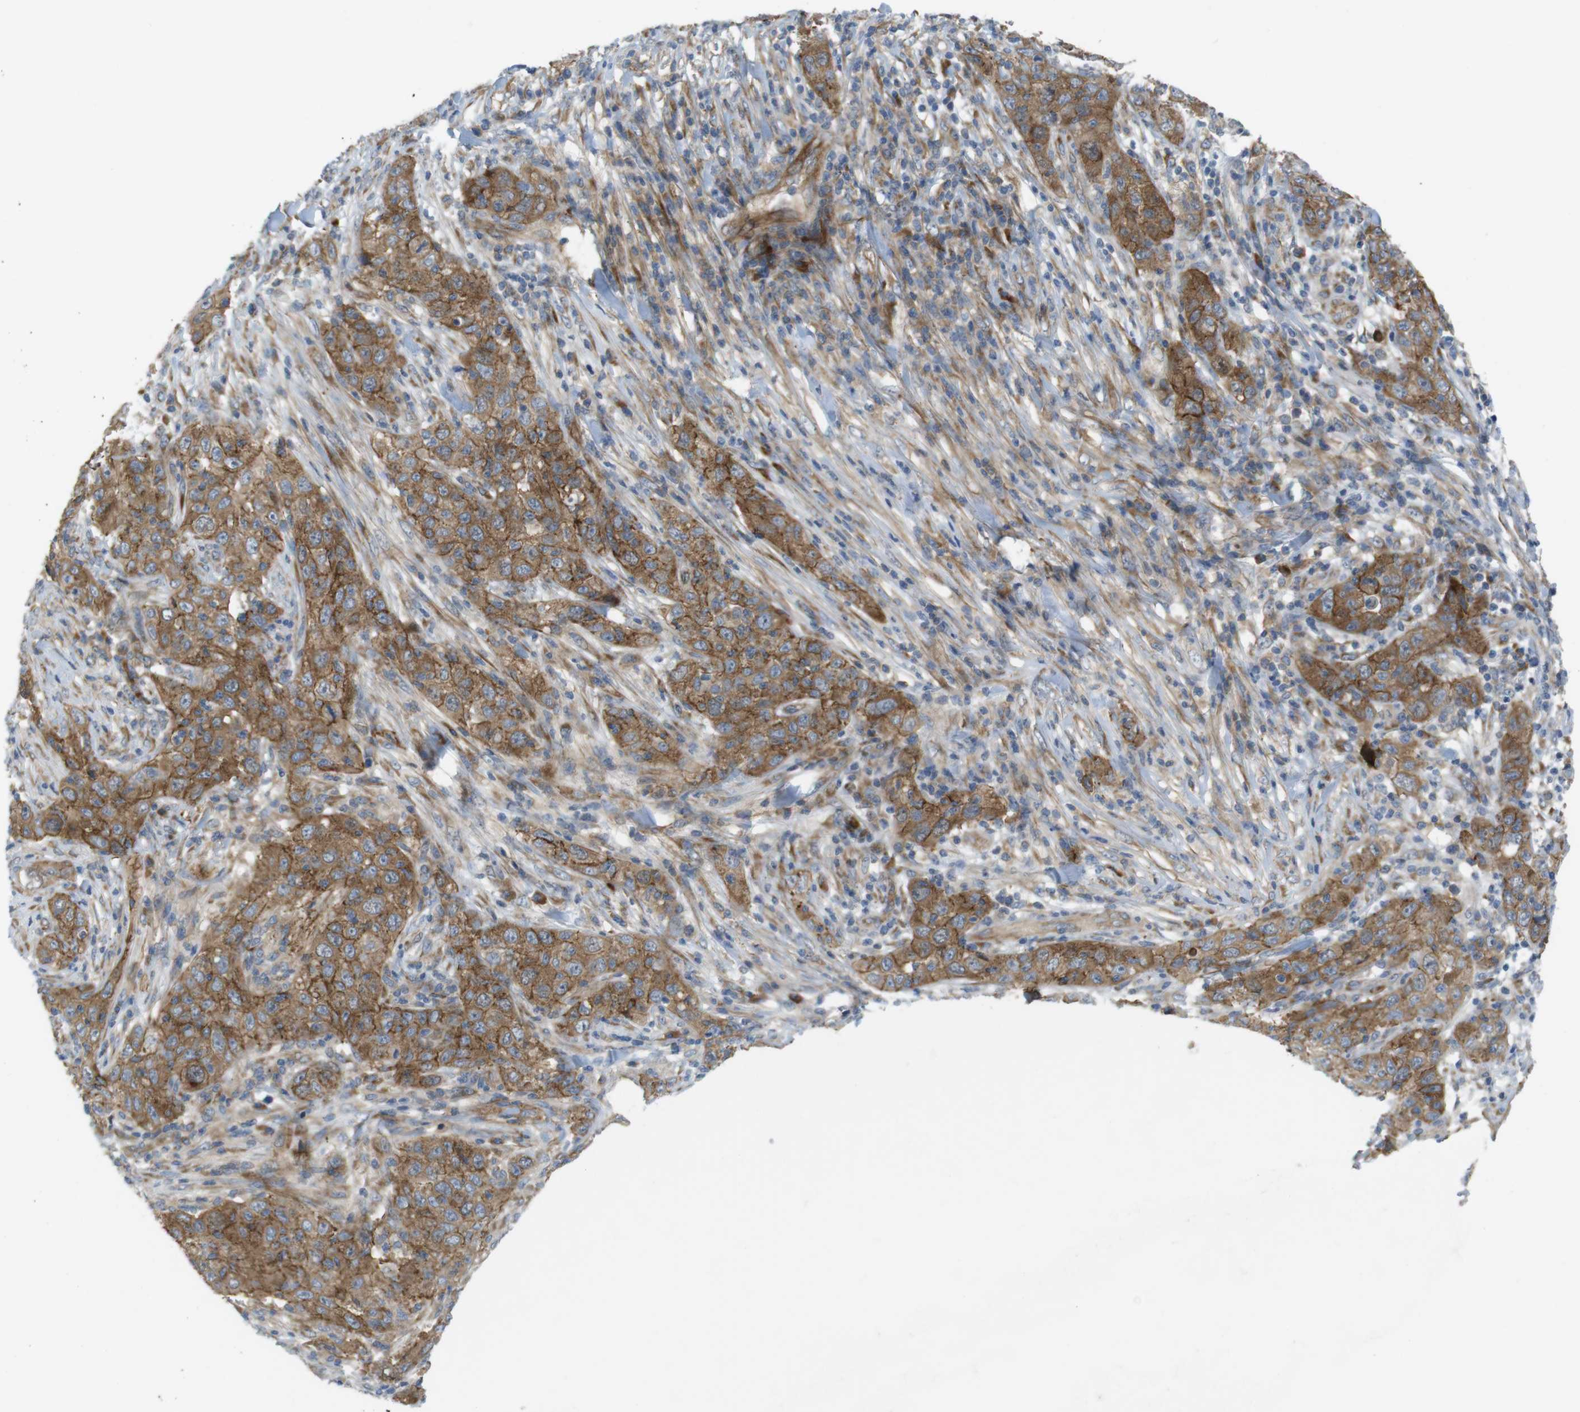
{"staining": {"intensity": "moderate", "quantity": ">75%", "location": "cytoplasmic/membranous"}, "tissue": "skin cancer", "cell_type": "Tumor cells", "image_type": "cancer", "snomed": [{"axis": "morphology", "description": "Squamous cell carcinoma, NOS"}, {"axis": "topography", "description": "Skin"}], "caption": "A photomicrograph showing moderate cytoplasmic/membranous expression in about >75% of tumor cells in skin cancer (squamous cell carcinoma), as visualized by brown immunohistochemical staining.", "gene": "GJC3", "patient": {"sex": "female", "age": 88}}